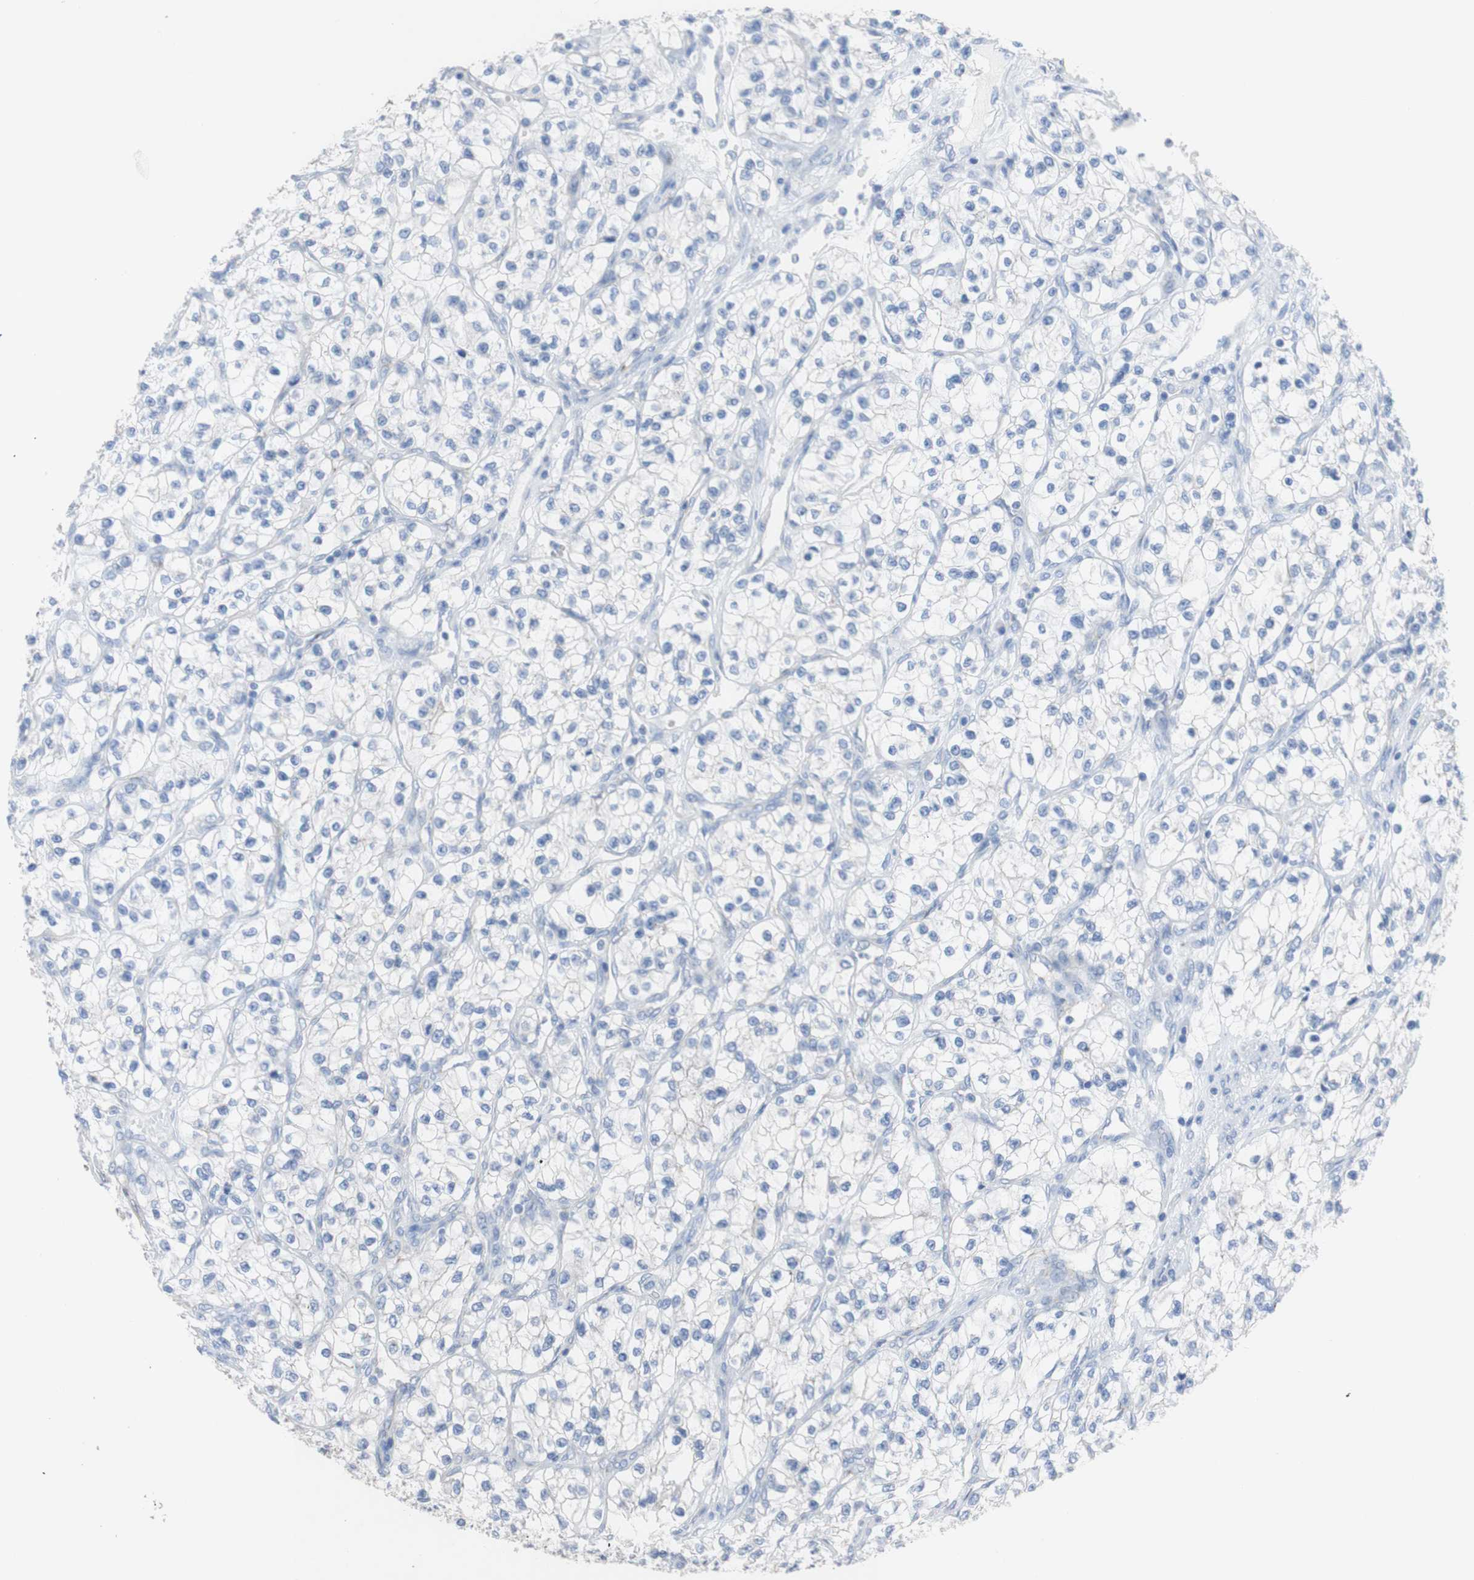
{"staining": {"intensity": "negative", "quantity": "none", "location": "none"}, "tissue": "renal cancer", "cell_type": "Tumor cells", "image_type": "cancer", "snomed": [{"axis": "morphology", "description": "Adenocarcinoma, NOS"}, {"axis": "topography", "description": "Kidney"}], "caption": "Immunohistochemistry histopathology image of neoplastic tissue: human renal cancer (adenocarcinoma) stained with DAB (3,3'-diaminobenzidine) demonstrates no significant protein positivity in tumor cells.", "gene": "DSC2", "patient": {"sex": "female", "age": 57}}